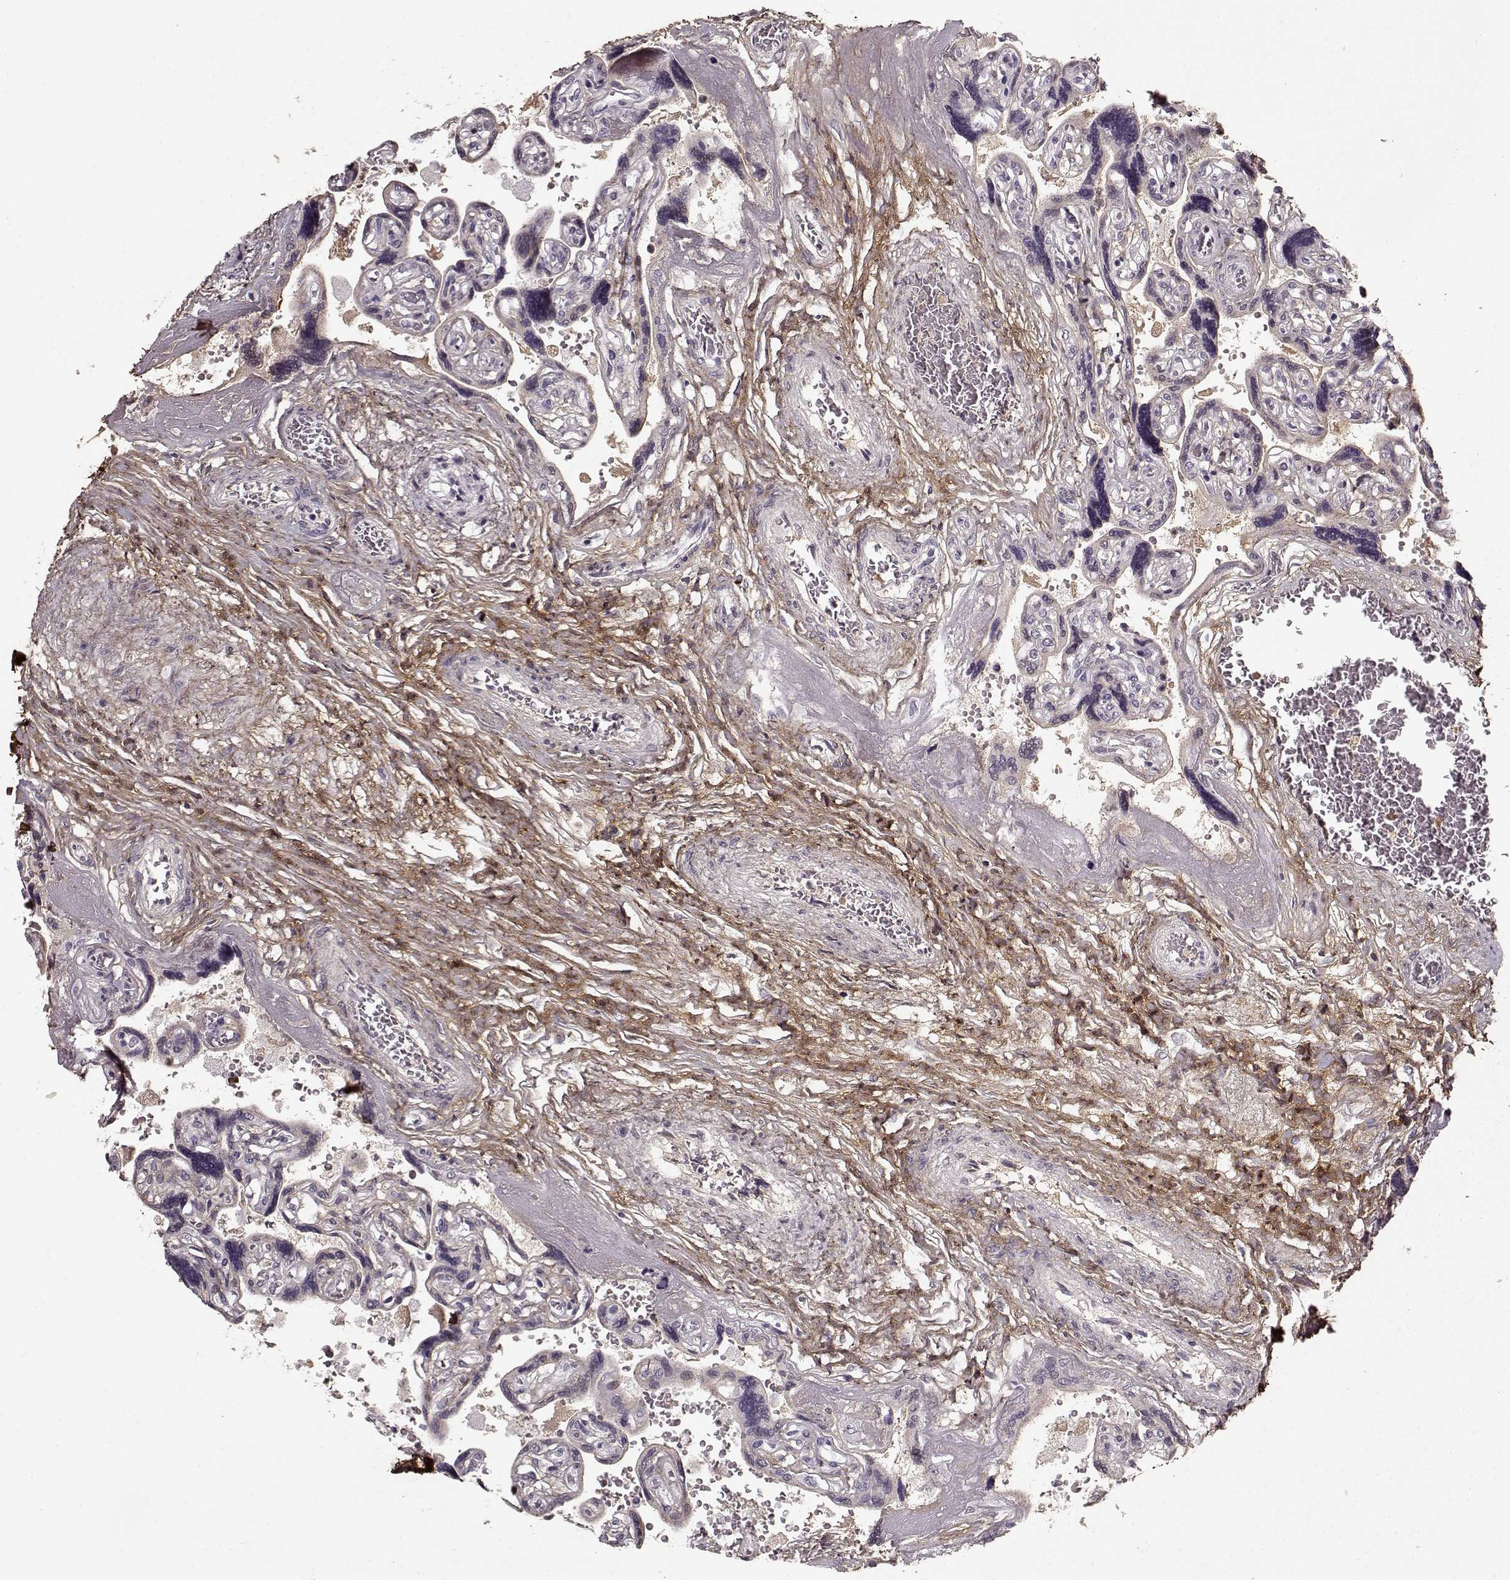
{"staining": {"intensity": "negative", "quantity": "none", "location": "none"}, "tissue": "placenta", "cell_type": "Trophoblastic cells", "image_type": "normal", "snomed": [{"axis": "morphology", "description": "Normal tissue, NOS"}, {"axis": "topography", "description": "Placenta"}], "caption": "The histopathology image shows no significant staining in trophoblastic cells of placenta. The staining is performed using DAB brown chromogen with nuclei counter-stained in using hematoxylin.", "gene": "LUM", "patient": {"sex": "female", "age": 32}}